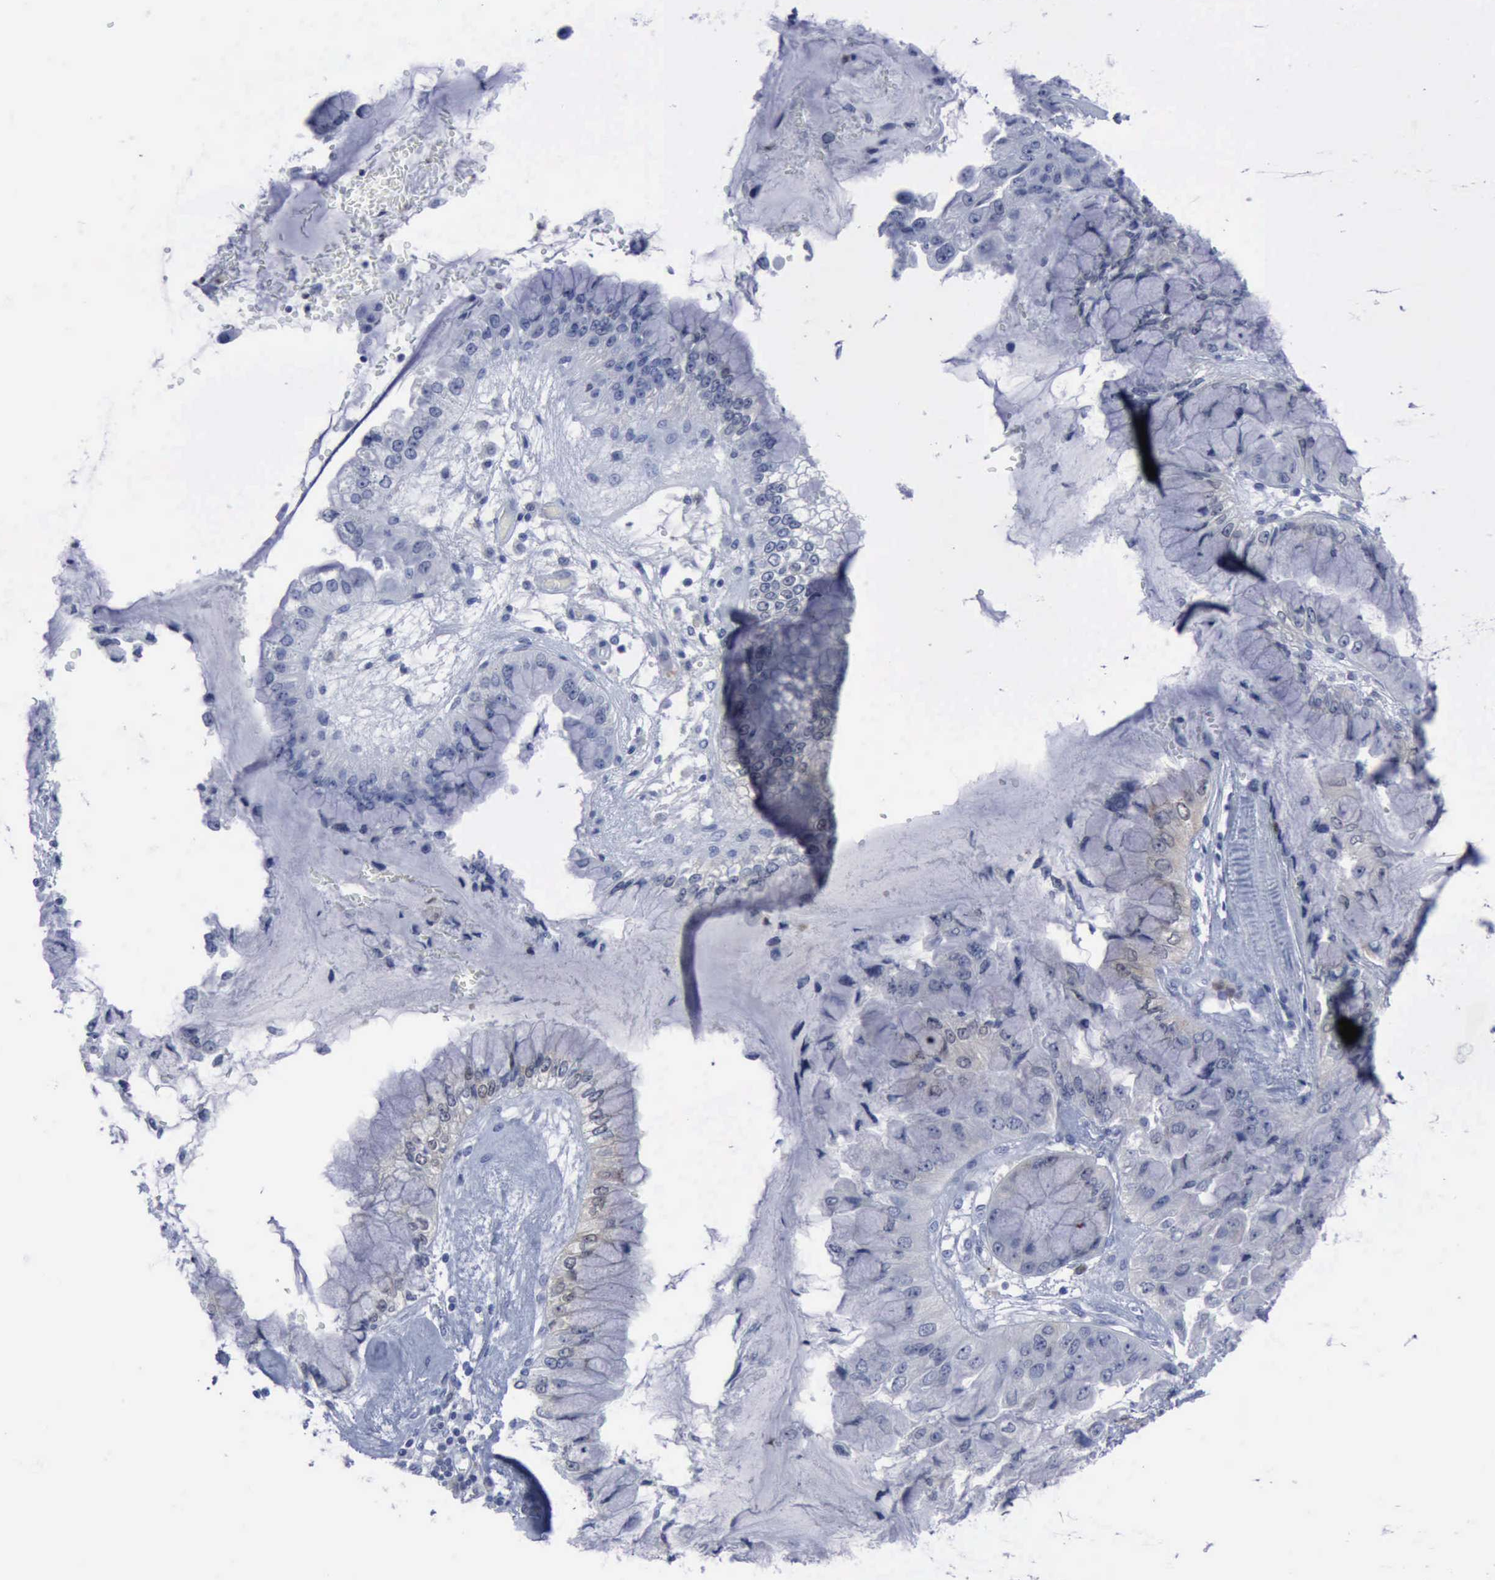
{"staining": {"intensity": "negative", "quantity": "none", "location": "none"}, "tissue": "liver cancer", "cell_type": "Tumor cells", "image_type": "cancer", "snomed": [{"axis": "morphology", "description": "Cholangiocarcinoma"}, {"axis": "topography", "description": "Liver"}], "caption": "Immunohistochemistry image of liver cholangiocarcinoma stained for a protein (brown), which reveals no positivity in tumor cells.", "gene": "CSTA", "patient": {"sex": "female", "age": 79}}